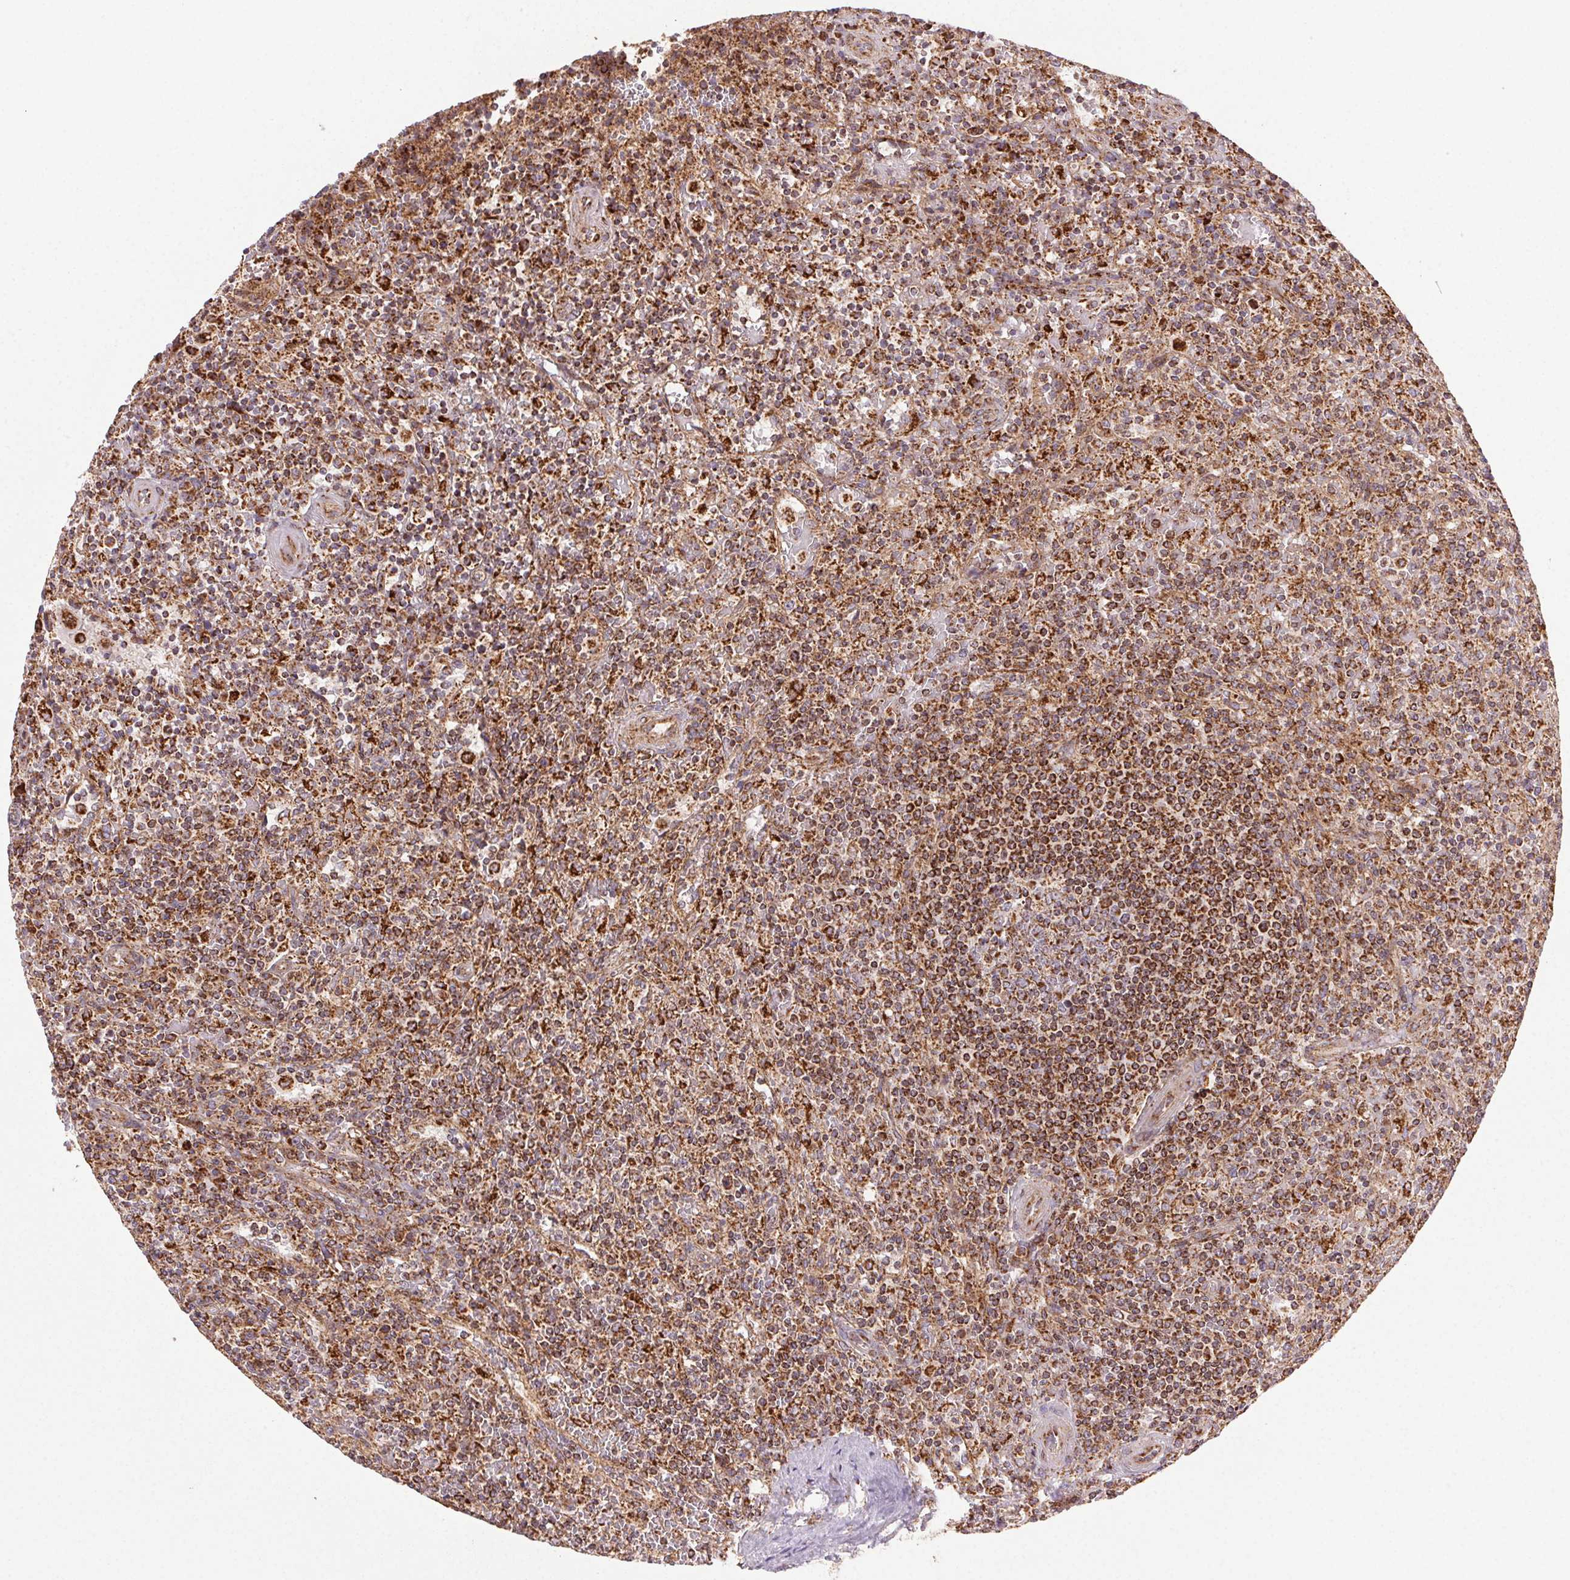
{"staining": {"intensity": "strong", "quantity": ">75%", "location": "cytoplasmic/membranous"}, "tissue": "lymphoma", "cell_type": "Tumor cells", "image_type": "cancer", "snomed": [{"axis": "morphology", "description": "Malignant lymphoma, non-Hodgkin's type, Low grade"}, {"axis": "topography", "description": "Spleen"}], "caption": "Protein expression analysis of human low-grade malignant lymphoma, non-Hodgkin's type reveals strong cytoplasmic/membranous staining in about >75% of tumor cells. (brown staining indicates protein expression, while blue staining denotes nuclei).", "gene": "CLPB", "patient": {"sex": "male", "age": 62}}